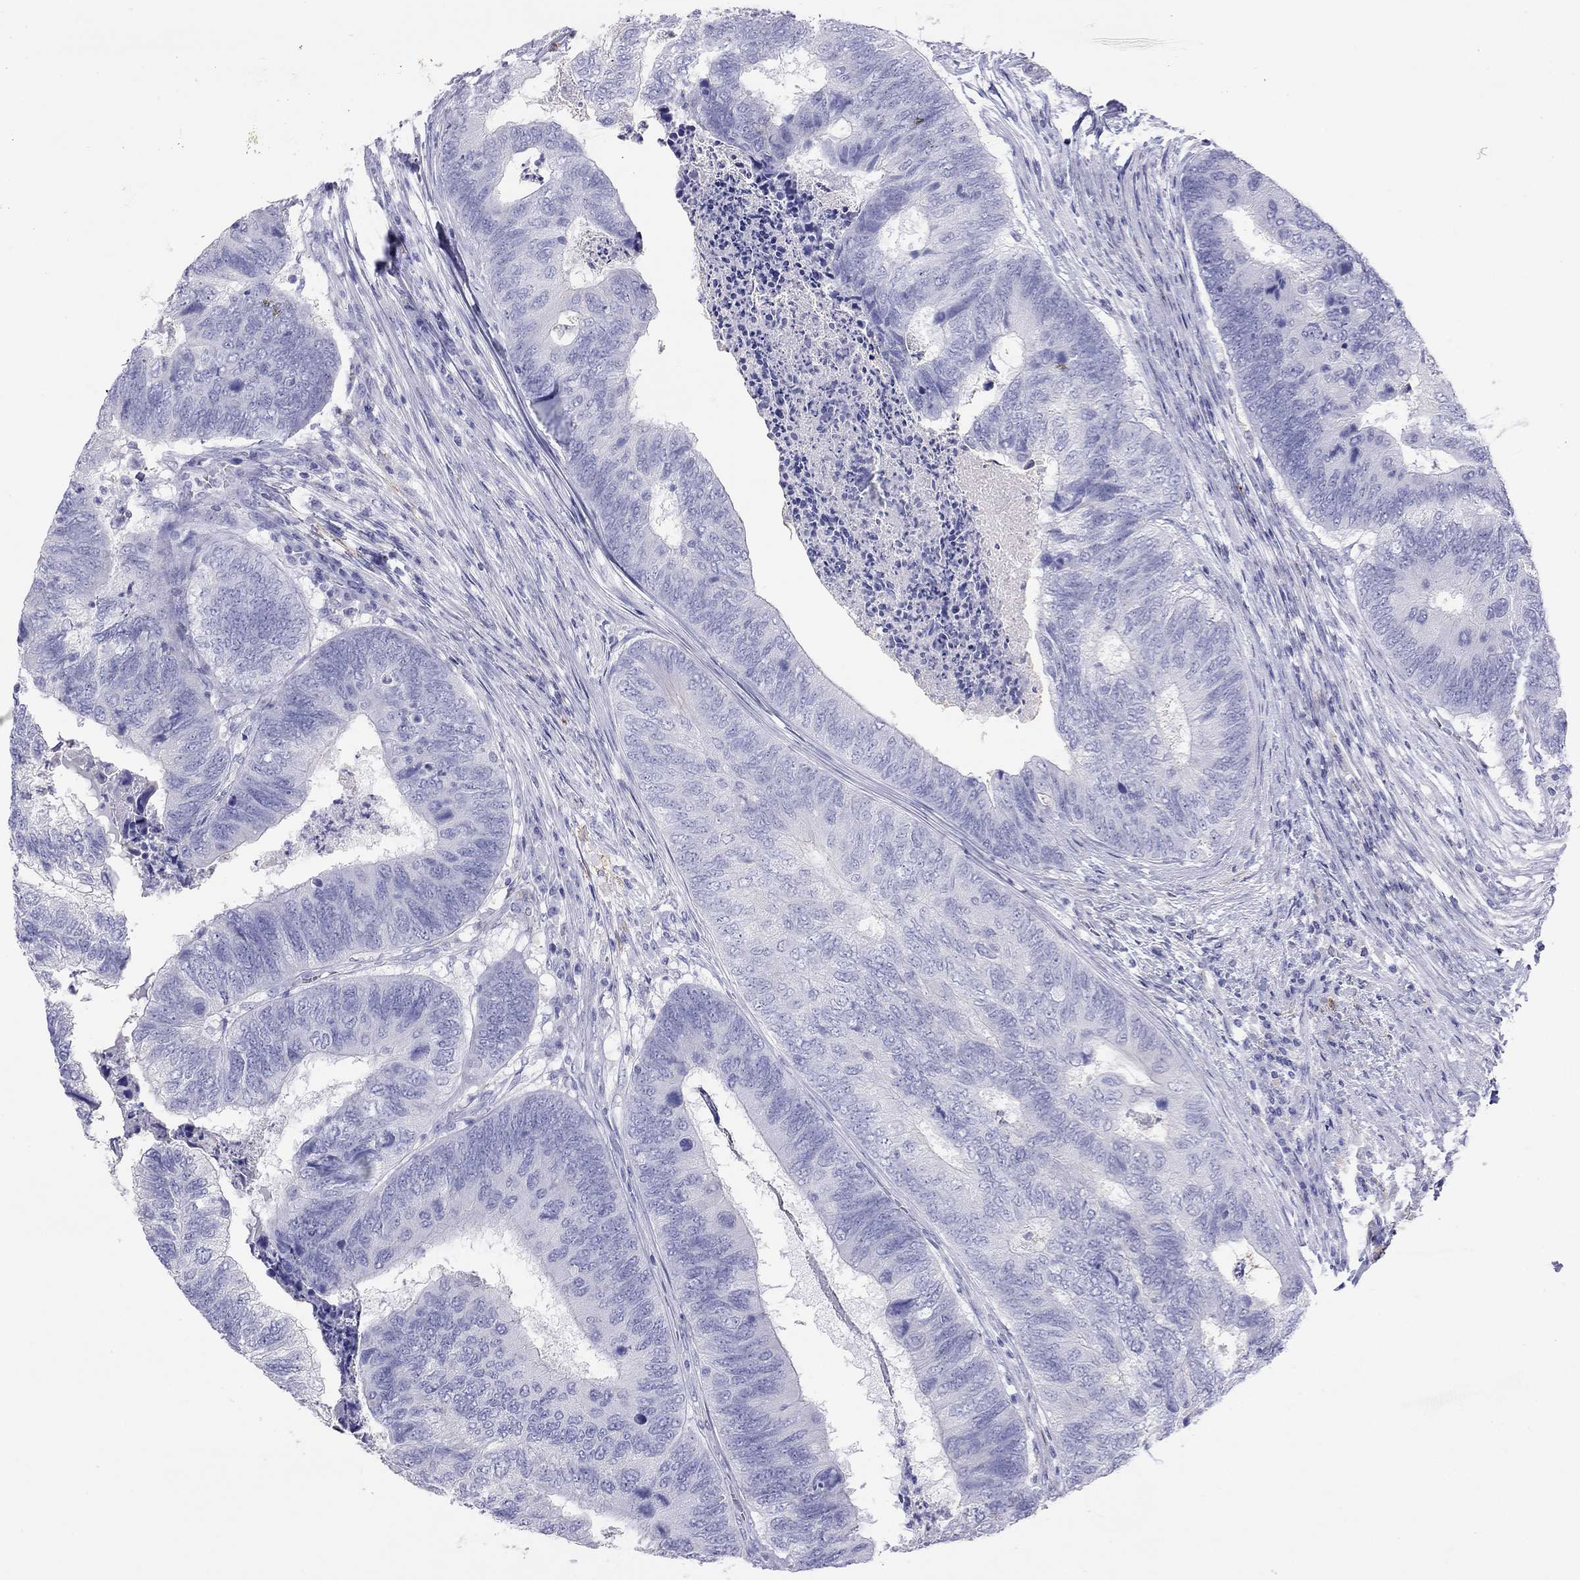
{"staining": {"intensity": "negative", "quantity": "none", "location": "none"}, "tissue": "colorectal cancer", "cell_type": "Tumor cells", "image_type": "cancer", "snomed": [{"axis": "morphology", "description": "Adenocarcinoma, NOS"}, {"axis": "topography", "description": "Colon"}], "caption": "Immunohistochemistry of colorectal adenocarcinoma exhibits no positivity in tumor cells.", "gene": "HLA-DQB2", "patient": {"sex": "female", "age": 67}}